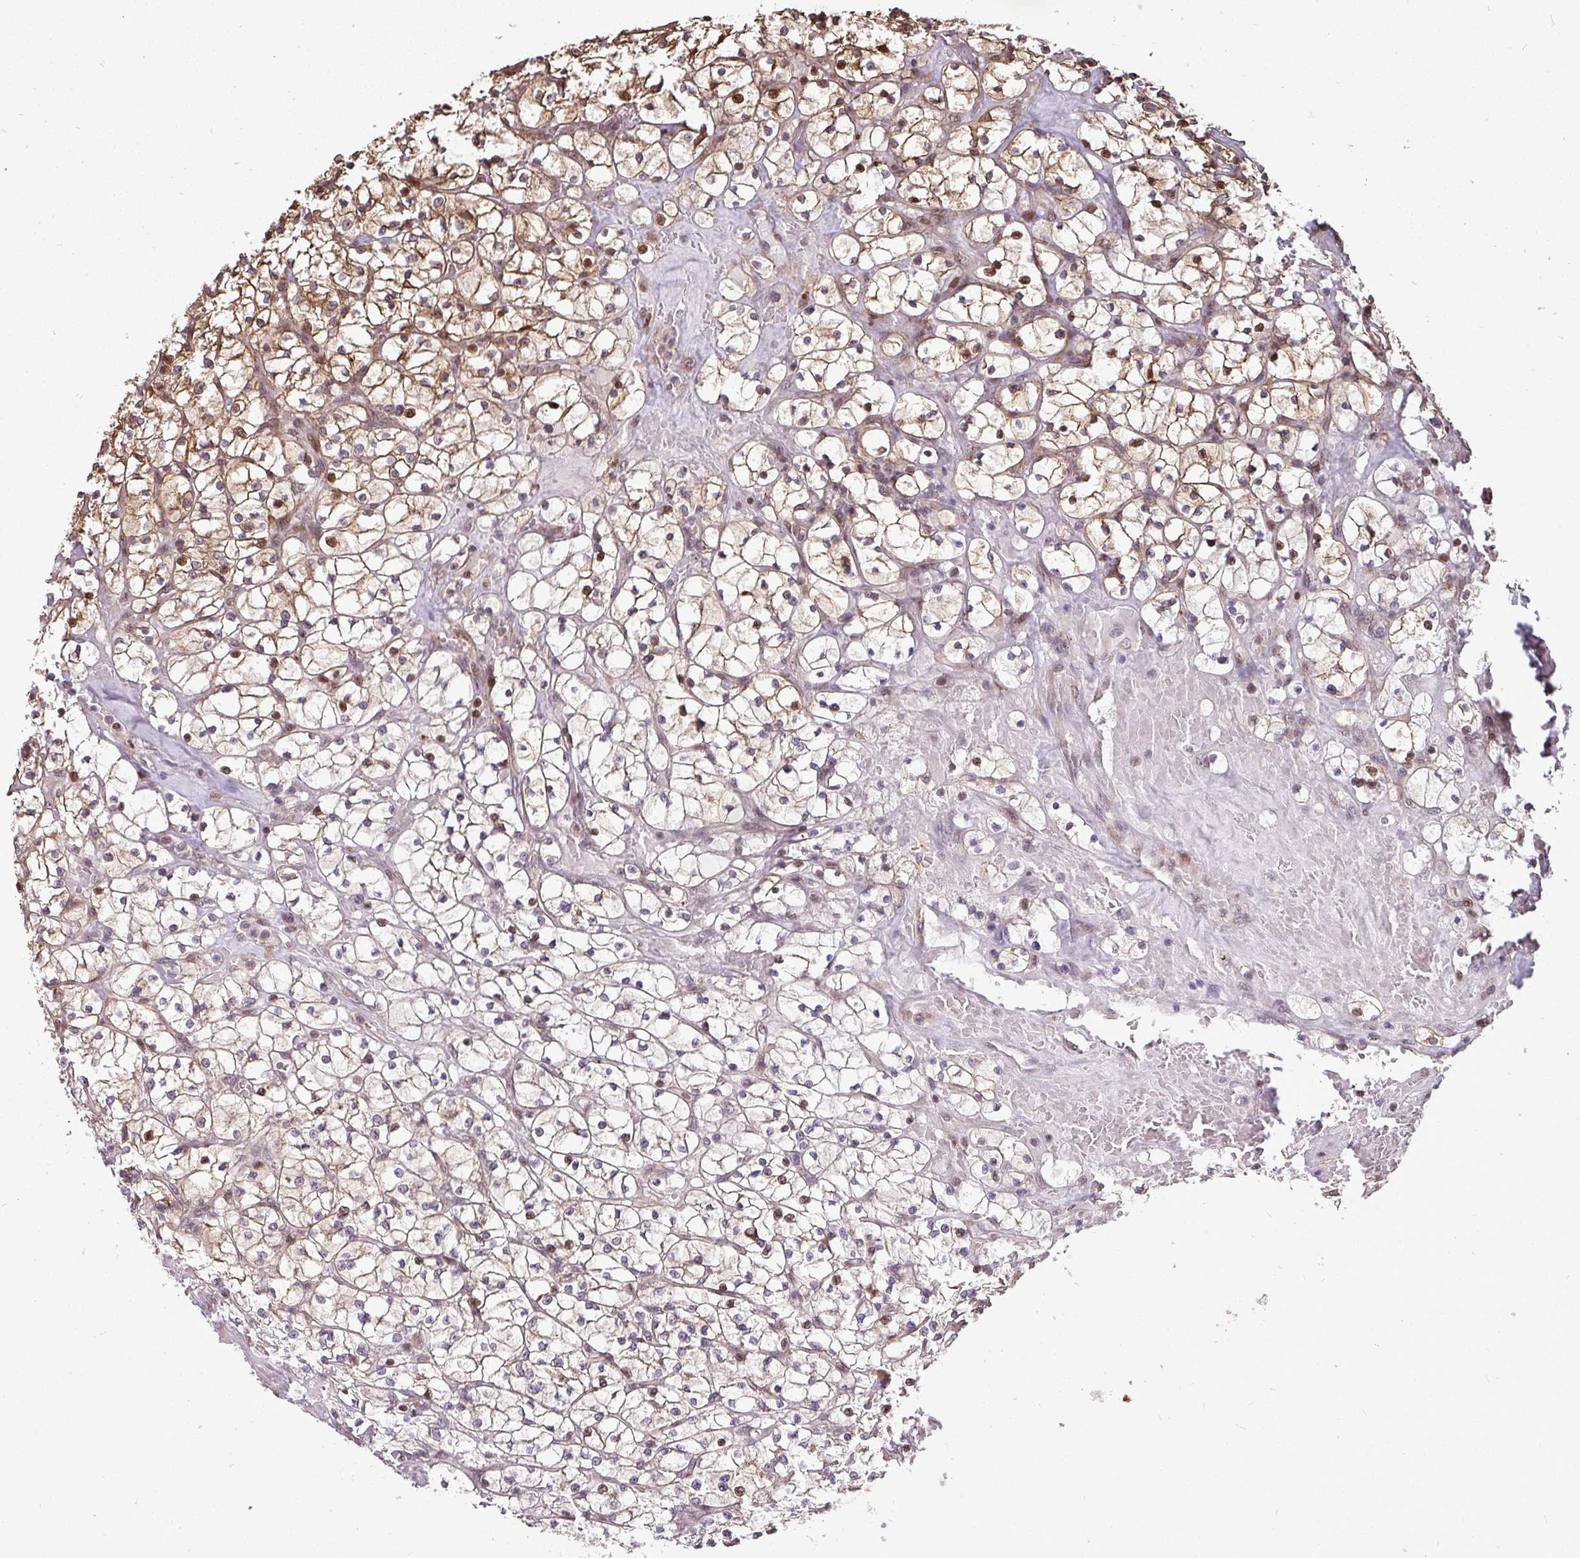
{"staining": {"intensity": "moderate", "quantity": "<25%", "location": "cytoplasmic/membranous,nuclear"}, "tissue": "renal cancer", "cell_type": "Tumor cells", "image_type": "cancer", "snomed": [{"axis": "morphology", "description": "Adenocarcinoma, NOS"}, {"axis": "topography", "description": "Kidney"}], "caption": "A micrograph showing moderate cytoplasmic/membranous and nuclear expression in about <25% of tumor cells in renal cancer, as visualized by brown immunohistochemical staining.", "gene": "PATZ1", "patient": {"sex": "female", "age": 64}}